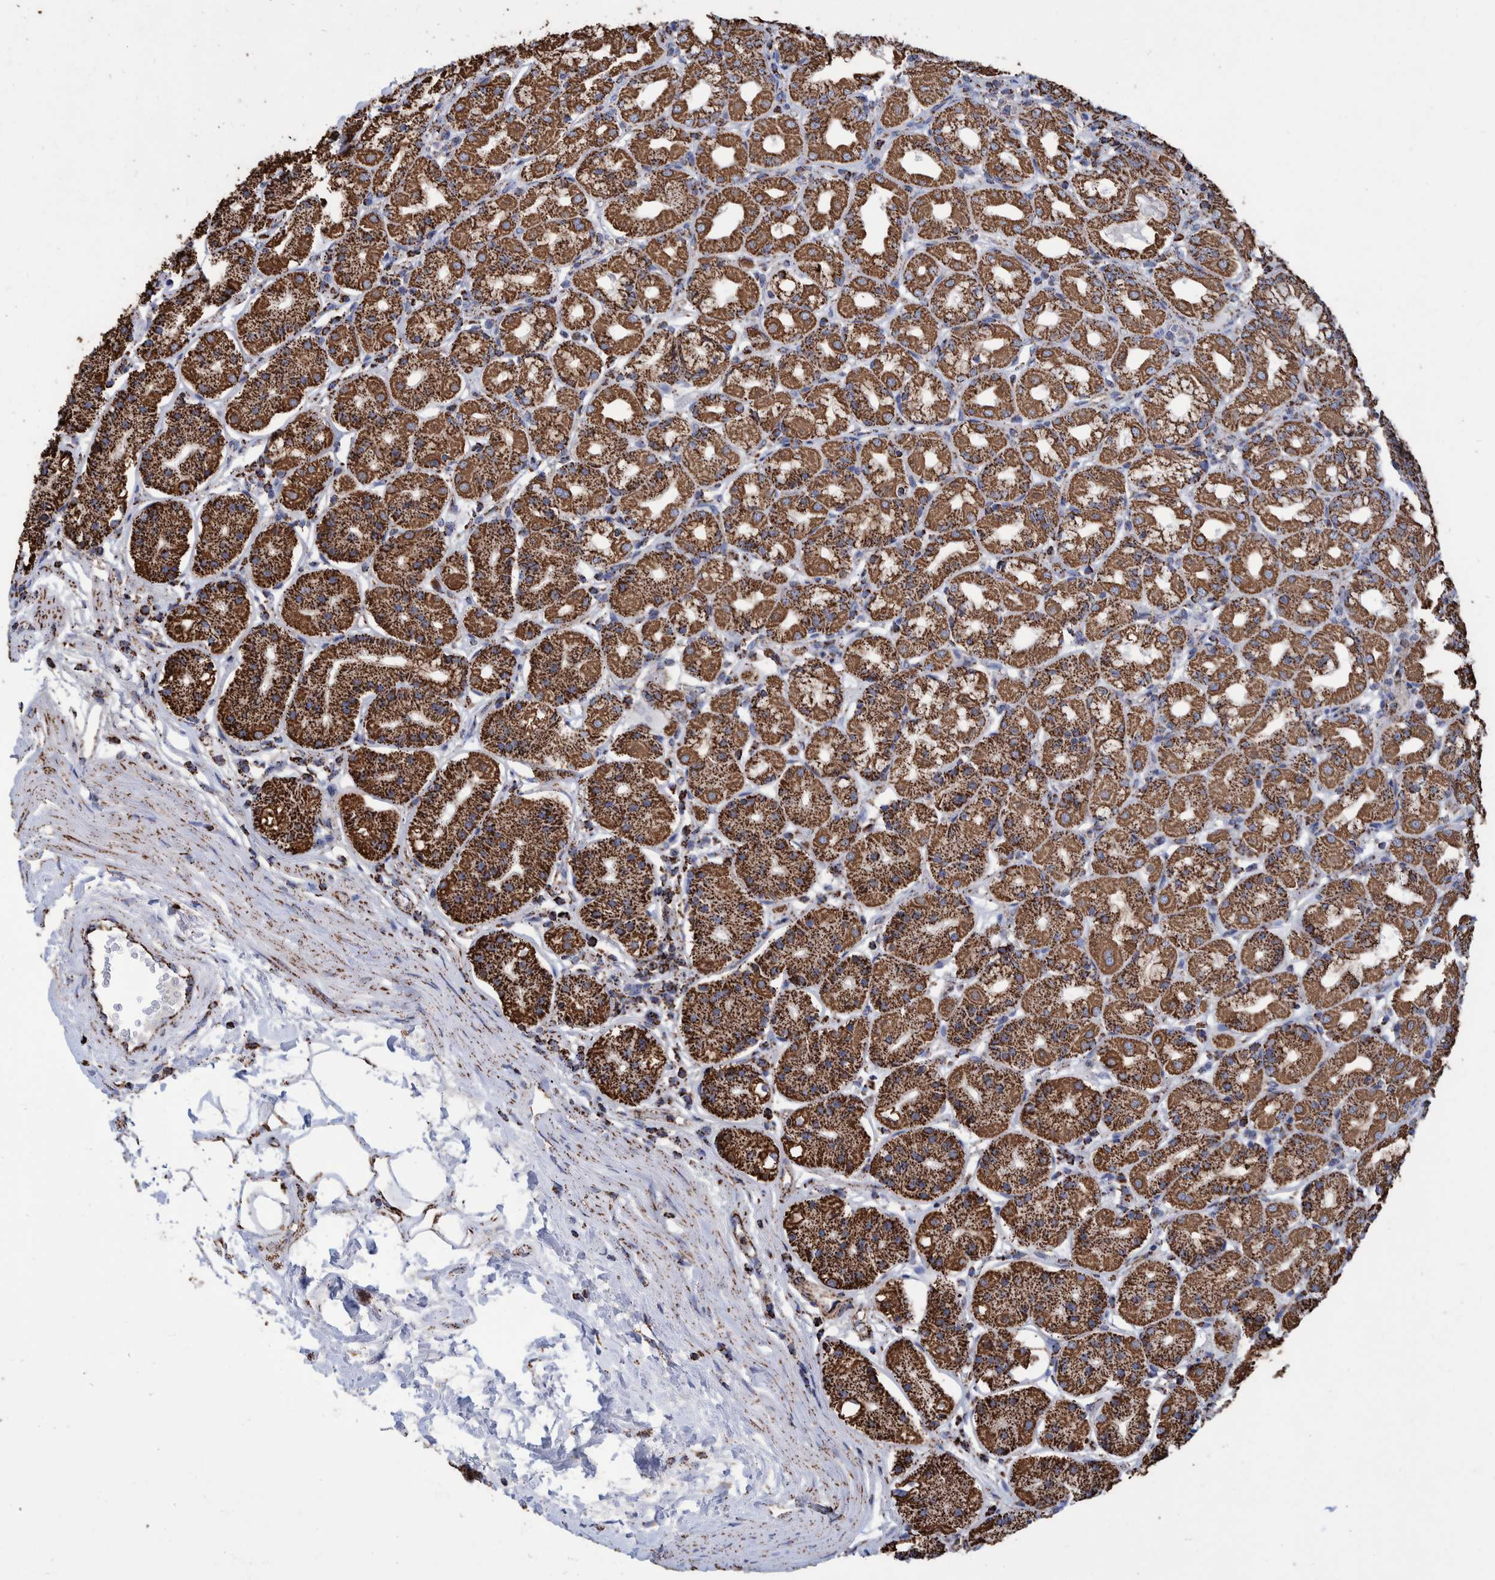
{"staining": {"intensity": "strong", "quantity": ">75%", "location": "cytoplasmic/membranous"}, "tissue": "stomach", "cell_type": "Glandular cells", "image_type": "normal", "snomed": [{"axis": "morphology", "description": "Normal tissue, NOS"}, {"axis": "topography", "description": "Stomach"}, {"axis": "topography", "description": "Stomach, lower"}], "caption": "Approximately >75% of glandular cells in benign human stomach show strong cytoplasmic/membranous protein expression as visualized by brown immunohistochemical staining.", "gene": "VPS26C", "patient": {"sex": "female", "age": 56}}